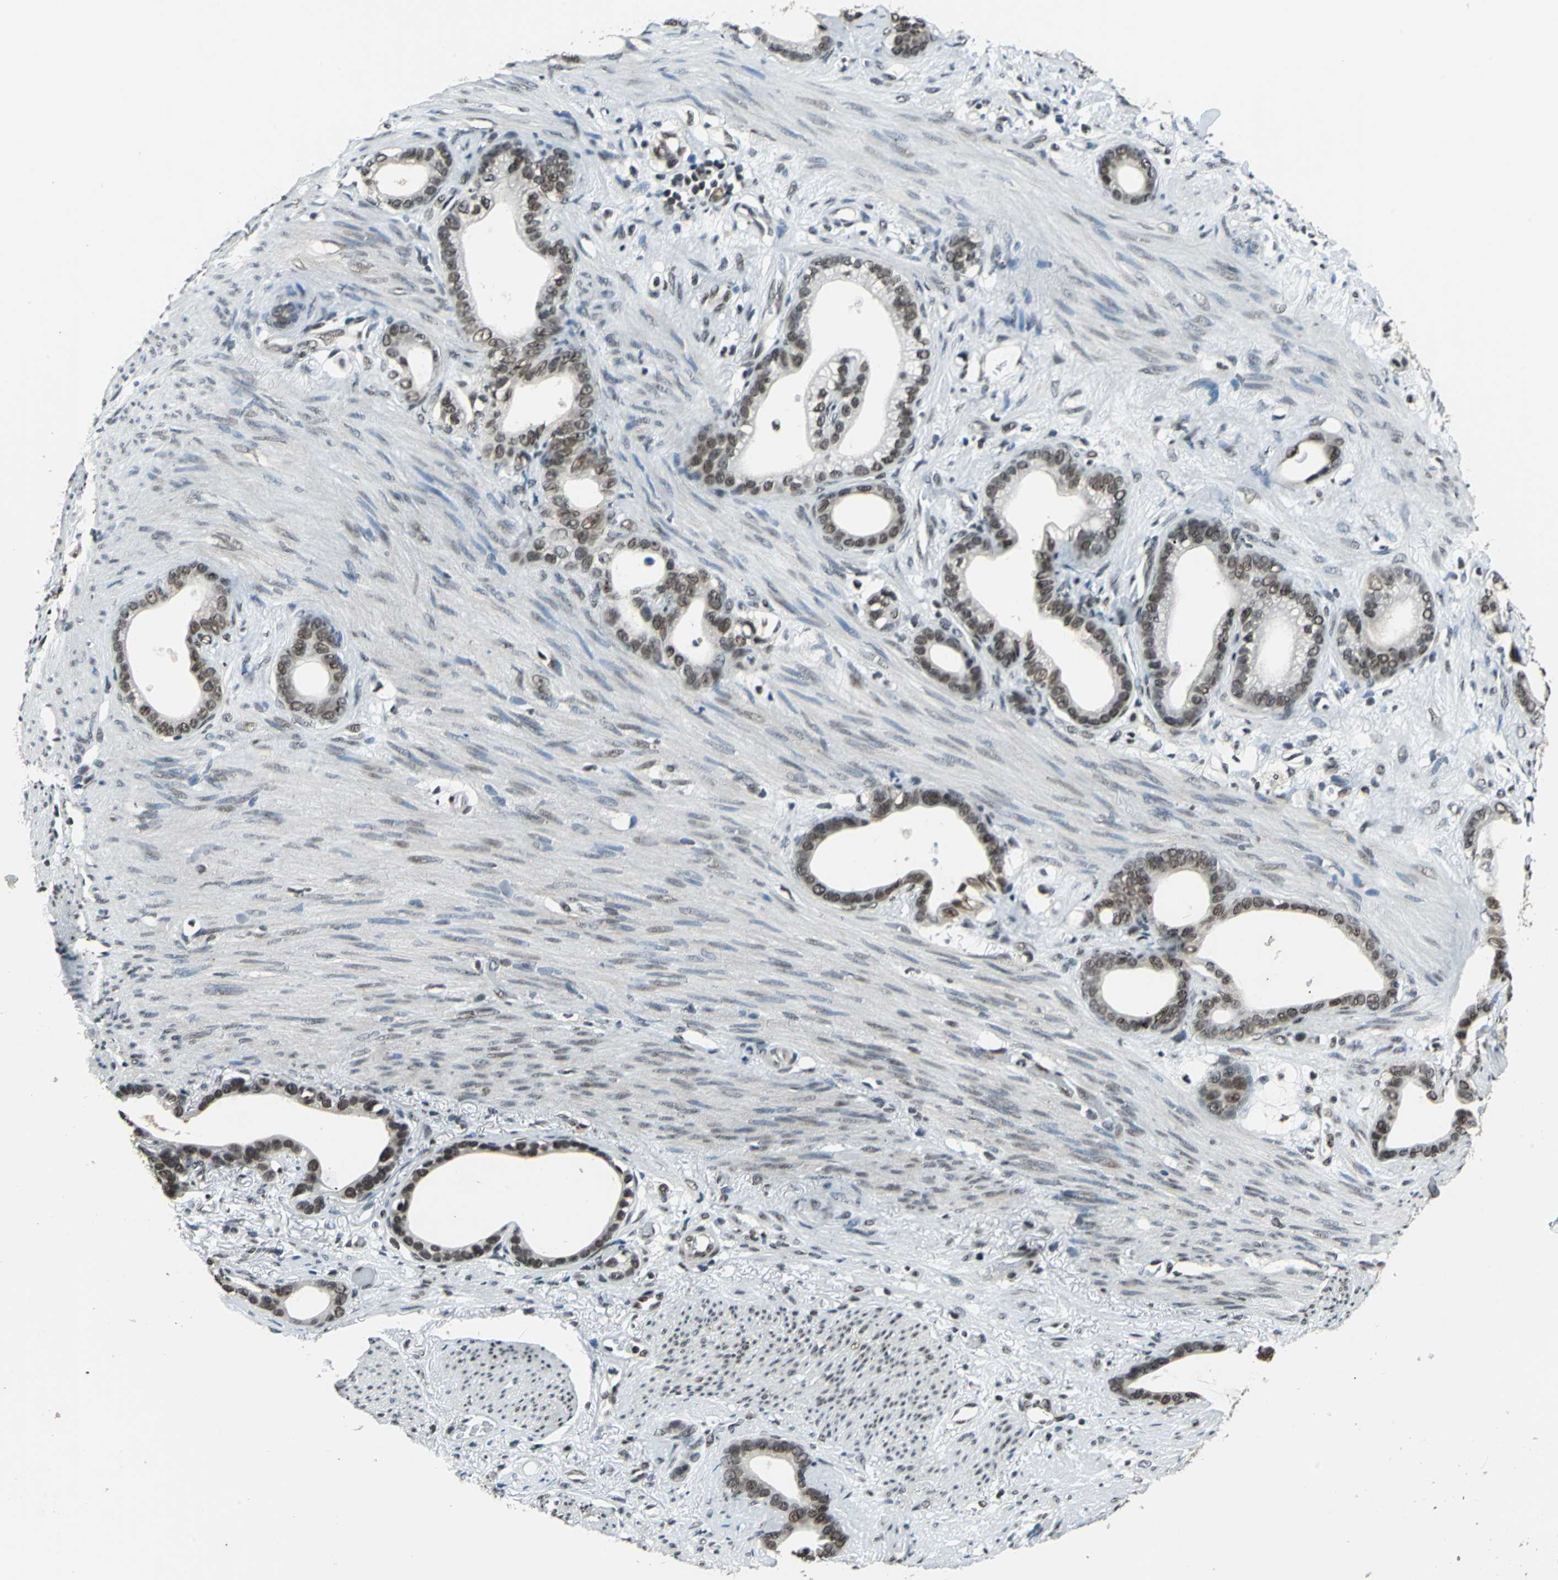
{"staining": {"intensity": "moderate", "quantity": ">75%", "location": "nuclear"}, "tissue": "stomach cancer", "cell_type": "Tumor cells", "image_type": "cancer", "snomed": [{"axis": "morphology", "description": "Adenocarcinoma, NOS"}, {"axis": "topography", "description": "Stomach"}], "caption": "Stomach cancer (adenocarcinoma) stained with immunohistochemistry (IHC) displays moderate nuclear positivity in about >75% of tumor cells. The protein of interest is shown in brown color, while the nuclei are stained blue.", "gene": "RBM14", "patient": {"sex": "female", "age": 75}}